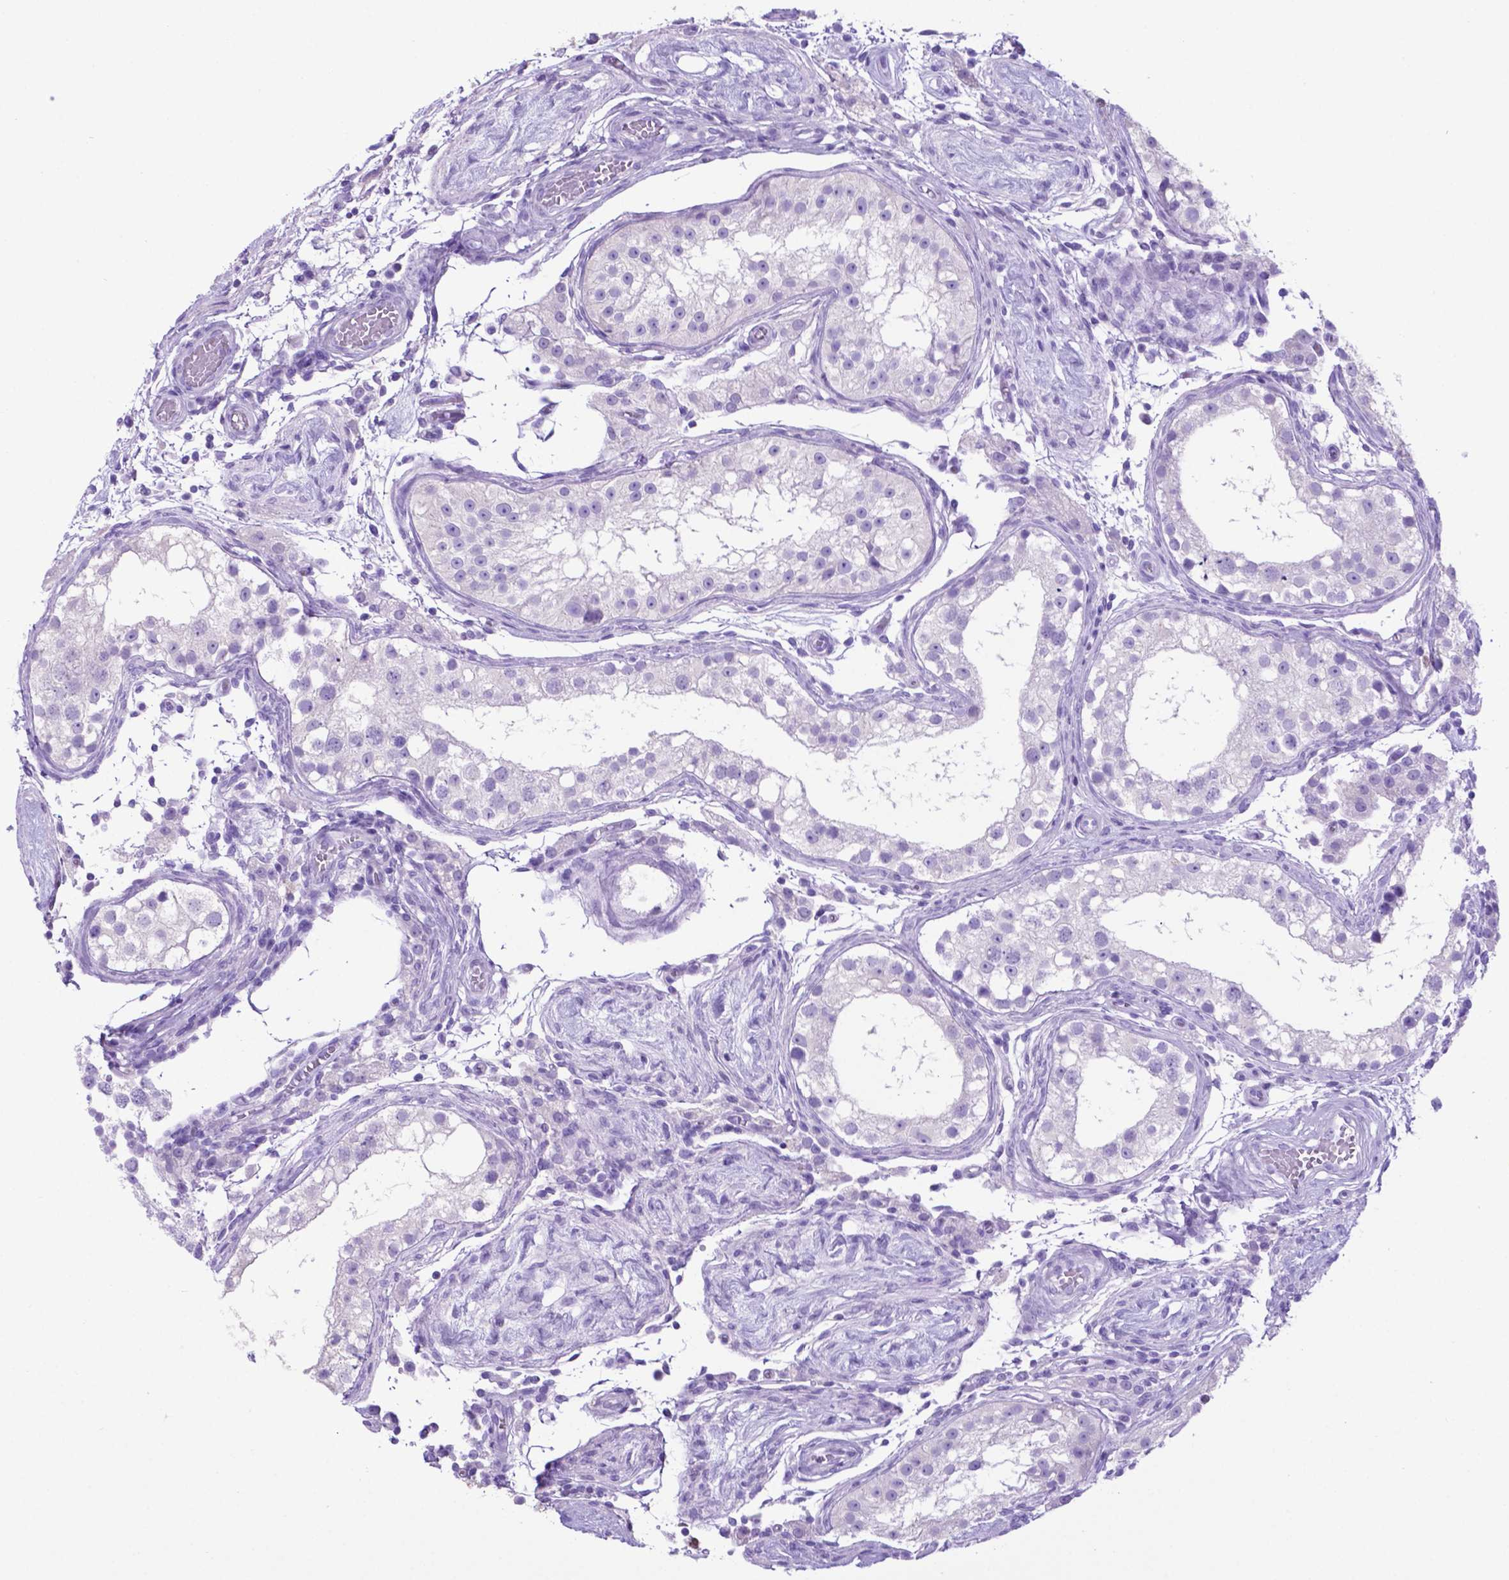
{"staining": {"intensity": "negative", "quantity": "none", "location": "none"}, "tissue": "testis", "cell_type": "Cells in seminiferous ducts", "image_type": "normal", "snomed": [{"axis": "morphology", "description": "Normal tissue, NOS"}, {"axis": "morphology", "description": "Seminoma, NOS"}, {"axis": "topography", "description": "Testis"}], "caption": "IHC histopathology image of normal human testis stained for a protein (brown), which exhibits no expression in cells in seminiferous ducts.", "gene": "LZTR1", "patient": {"sex": "male", "age": 29}}